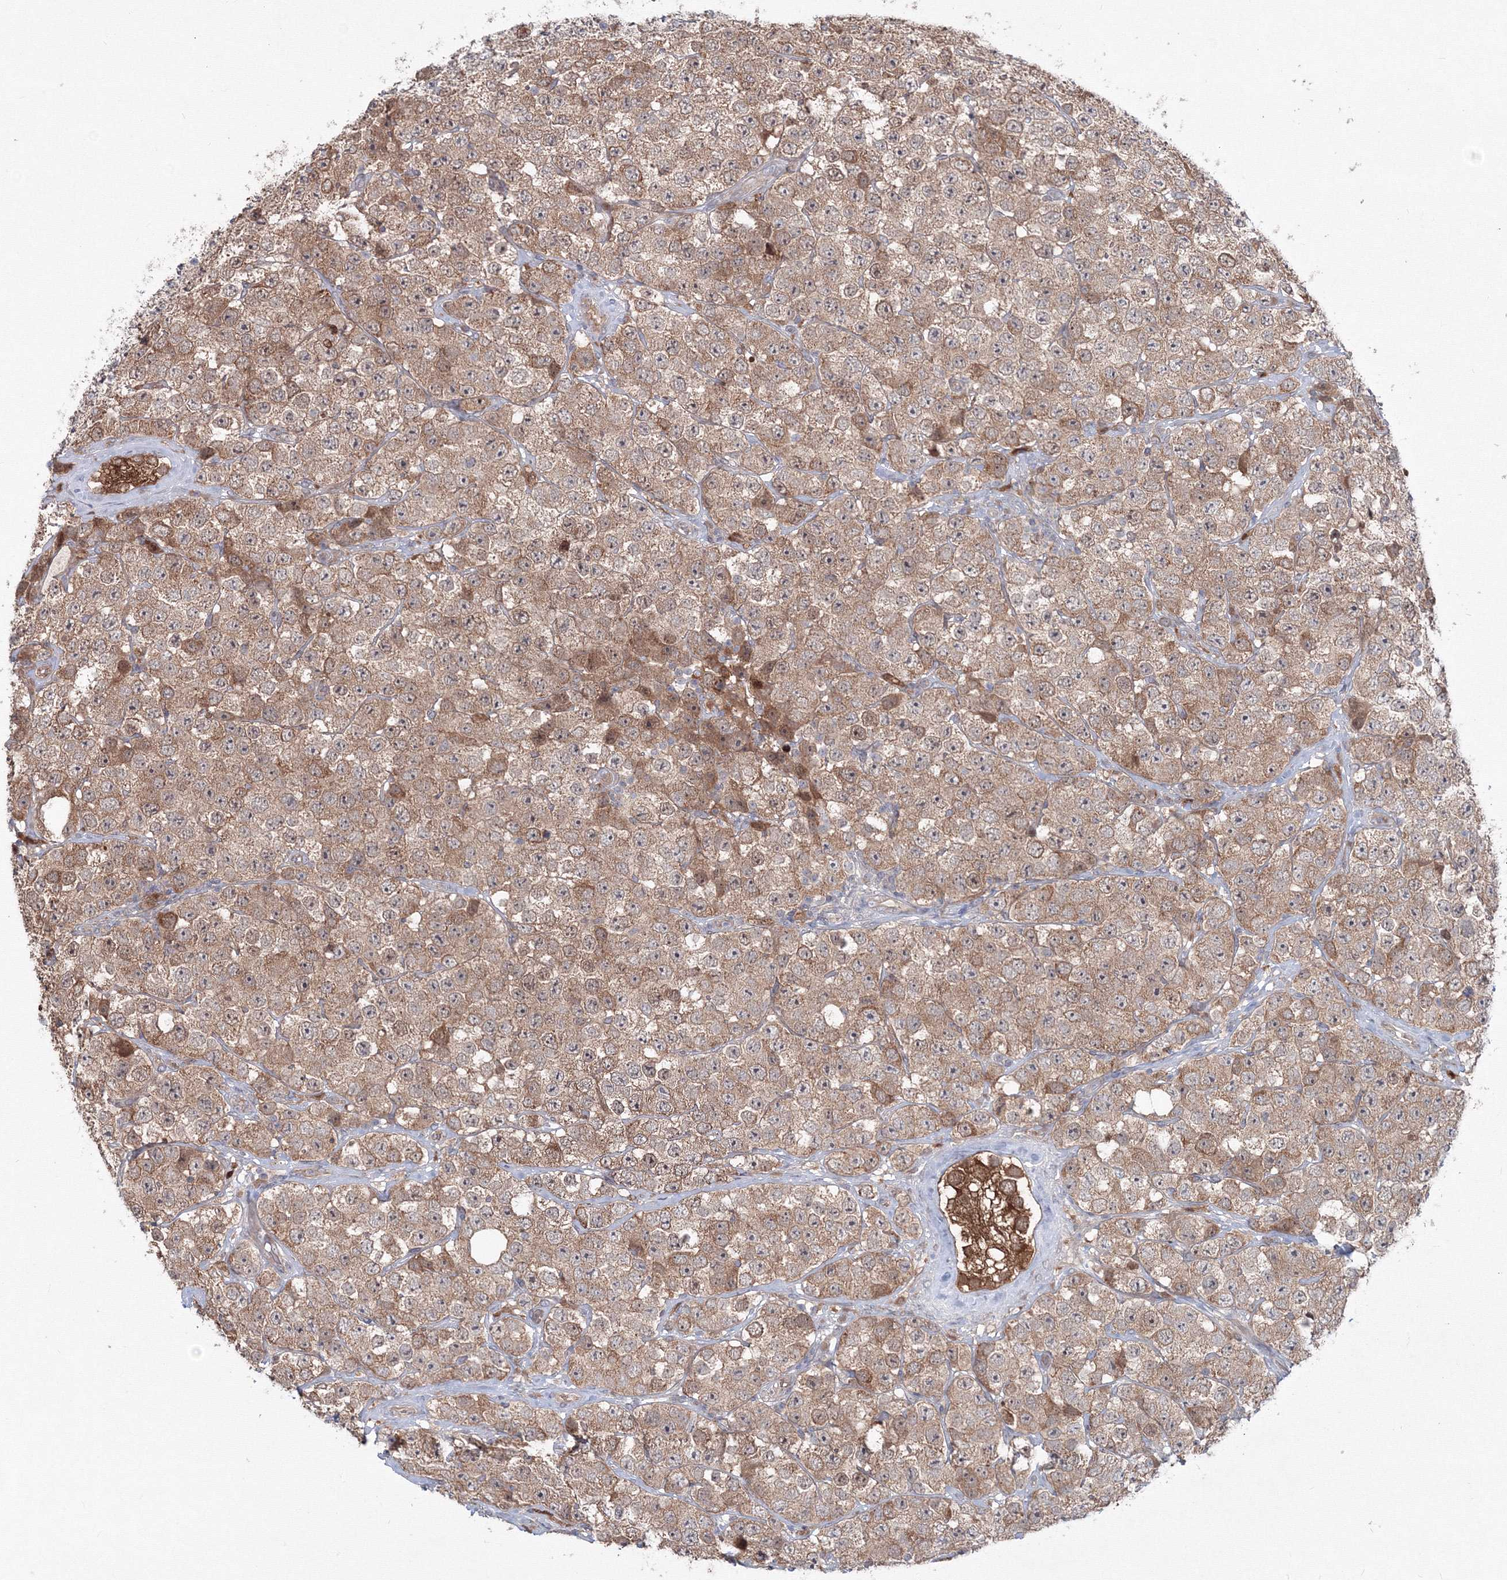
{"staining": {"intensity": "moderate", "quantity": ">75%", "location": "cytoplasmic/membranous"}, "tissue": "testis cancer", "cell_type": "Tumor cells", "image_type": "cancer", "snomed": [{"axis": "morphology", "description": "Seminoma, NOS"}, {"axis": "topography", "description": "Testis"}], "caption": "Moderate cytoplasmic/membranous expression for a protein is present in about >75% of tumor cells of testis seminoma using immunohistochemistry.", "gene": "MKRN2", "patient": {"sex": "male", "age": 28}}